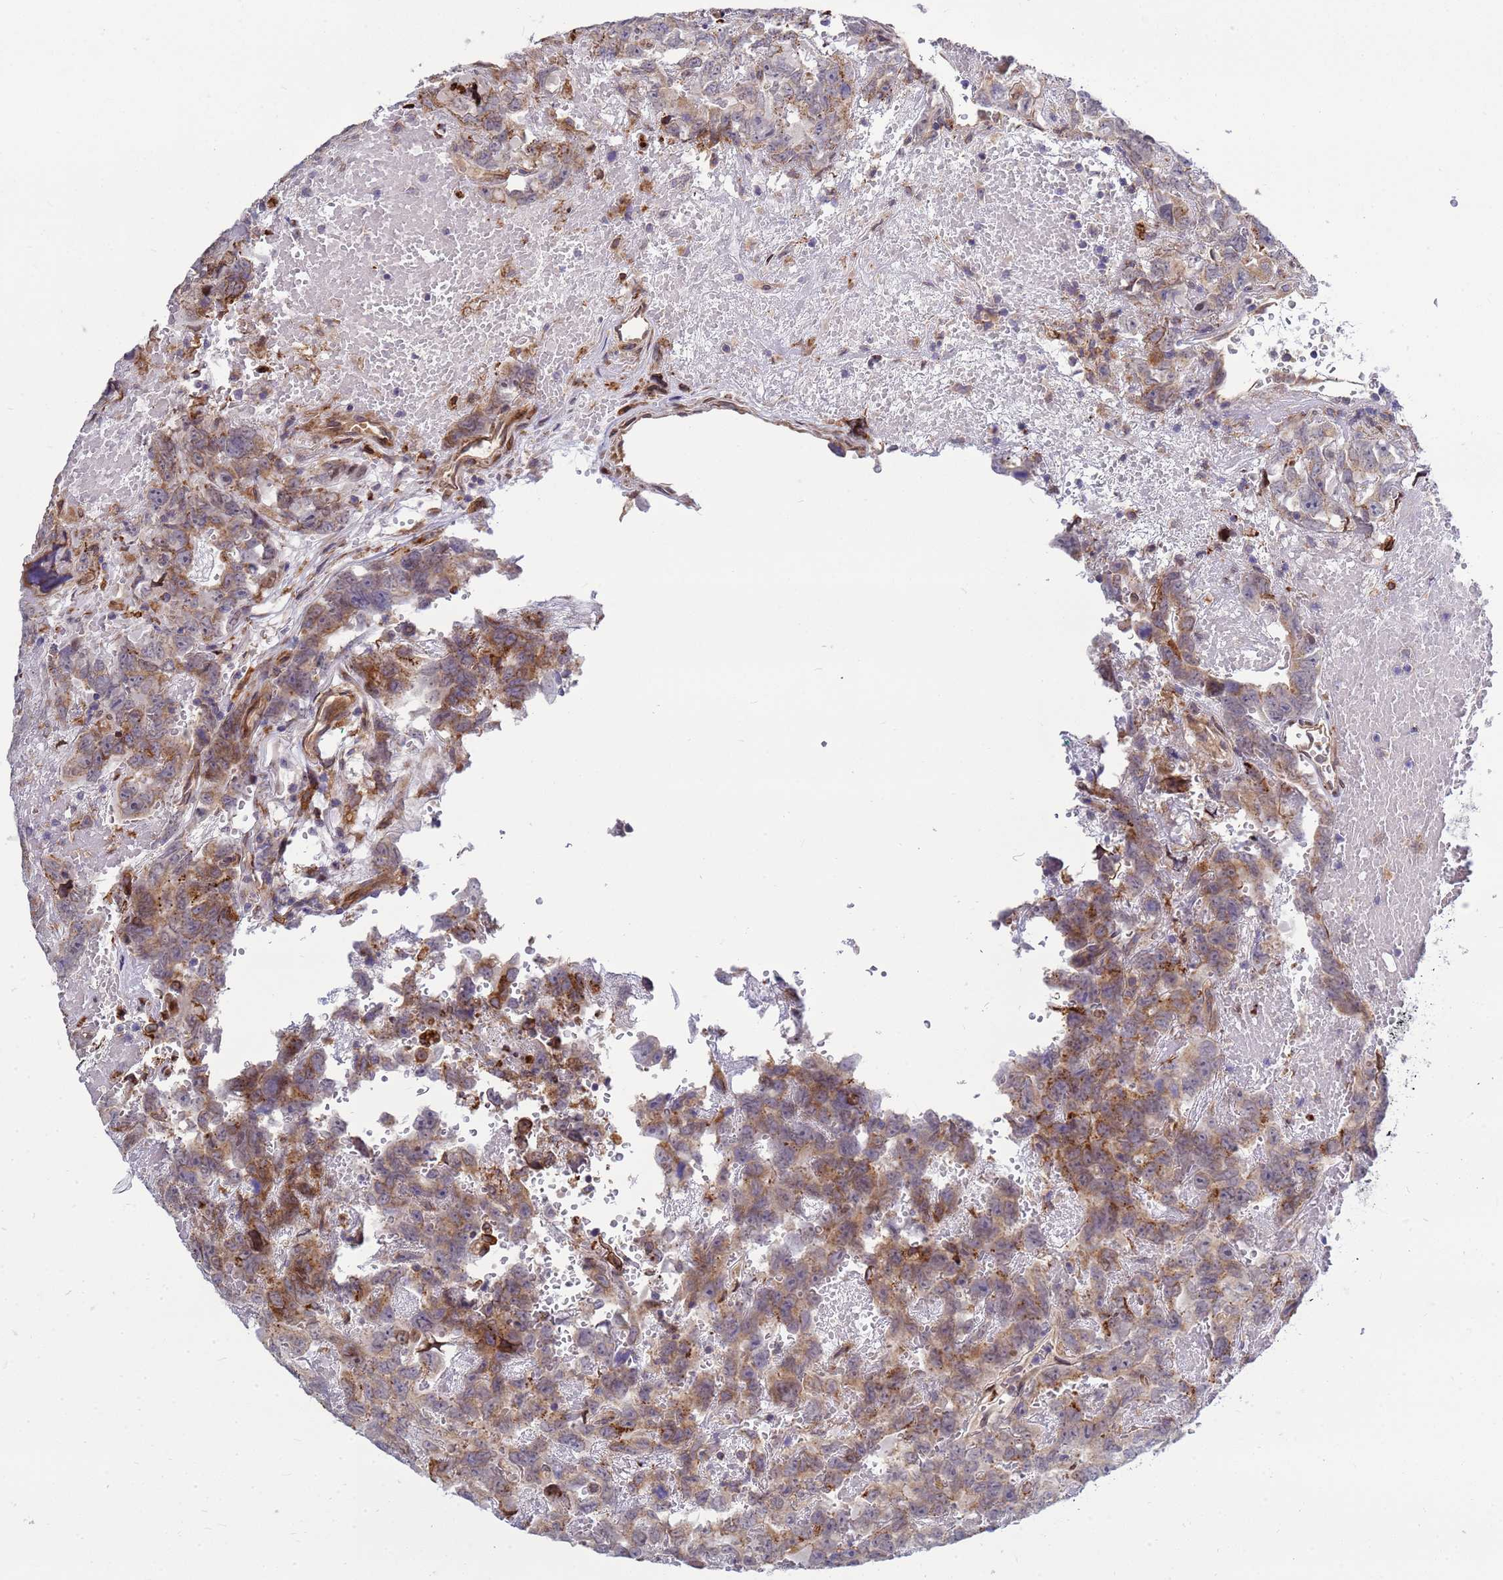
{"staining": {"intensity": "moderate", "quantity": "25%-75%", "location": "cytoplasmic/membranous"}, "tissue": "testis cancer", "cell_type": "Tumor cells", "image_type": "cancer", "snomed": [{"axis": "morphology", "description": "Carcinoma, Embryonal, NOS"}, {"axis": "topography", "description": "Testis"}], "caption": "Immunohistochemistry (DAB) staining of embryonal carcinoma (testis) exhibits moderate cytoplasmic/membranous protein expression in approximately 25%-75% of tumor cells.", "gene": "RAPGEF4", "patient": {"sex": "male", "age": 45}}